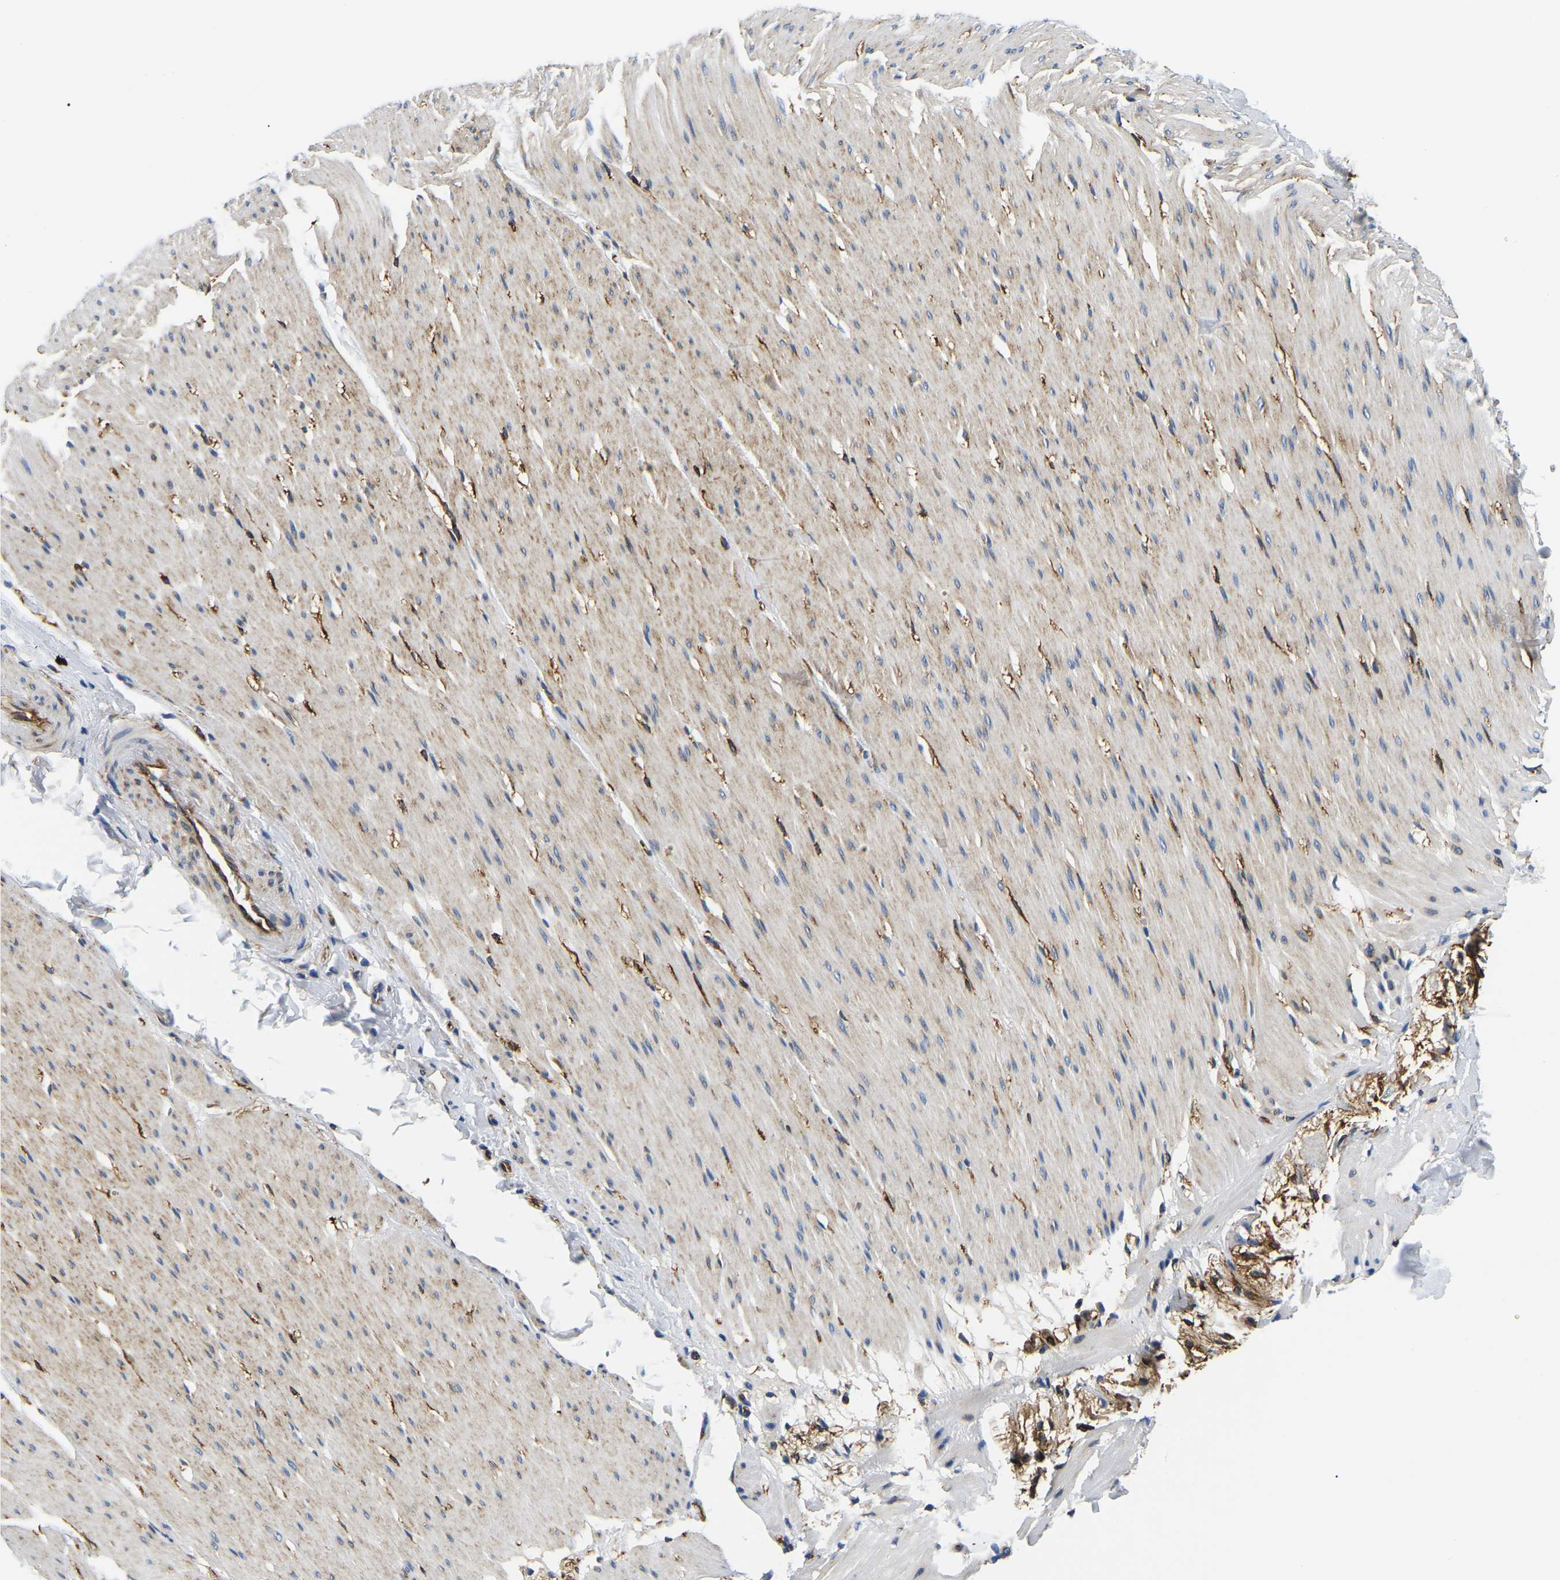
{"staining": {"intensity": "weak", "quantity": "25%-75%", "location": "cytoplasmic/membranous"}, "tissue": "smooth muscle", "cell_type": "Smooth muscle cells", "image_type": "normal", "snomed": [{"axis": "morphology", "description": "Normal tissue, NOS"}, {"axis": "topography", "description": "Smooth muscle"}, {"axis": "topography", "description": "Colon"}], "caption": "An immunohistochemistry (IHC) photomicrograph of normal tissue is shown. Protein staining in brown shows weak cytoplasmic/membranous positivity in smooth muscle within smooth muscle cells.", "gene": "DUSP8", "patient": {"sex": "male", "age": 67}}